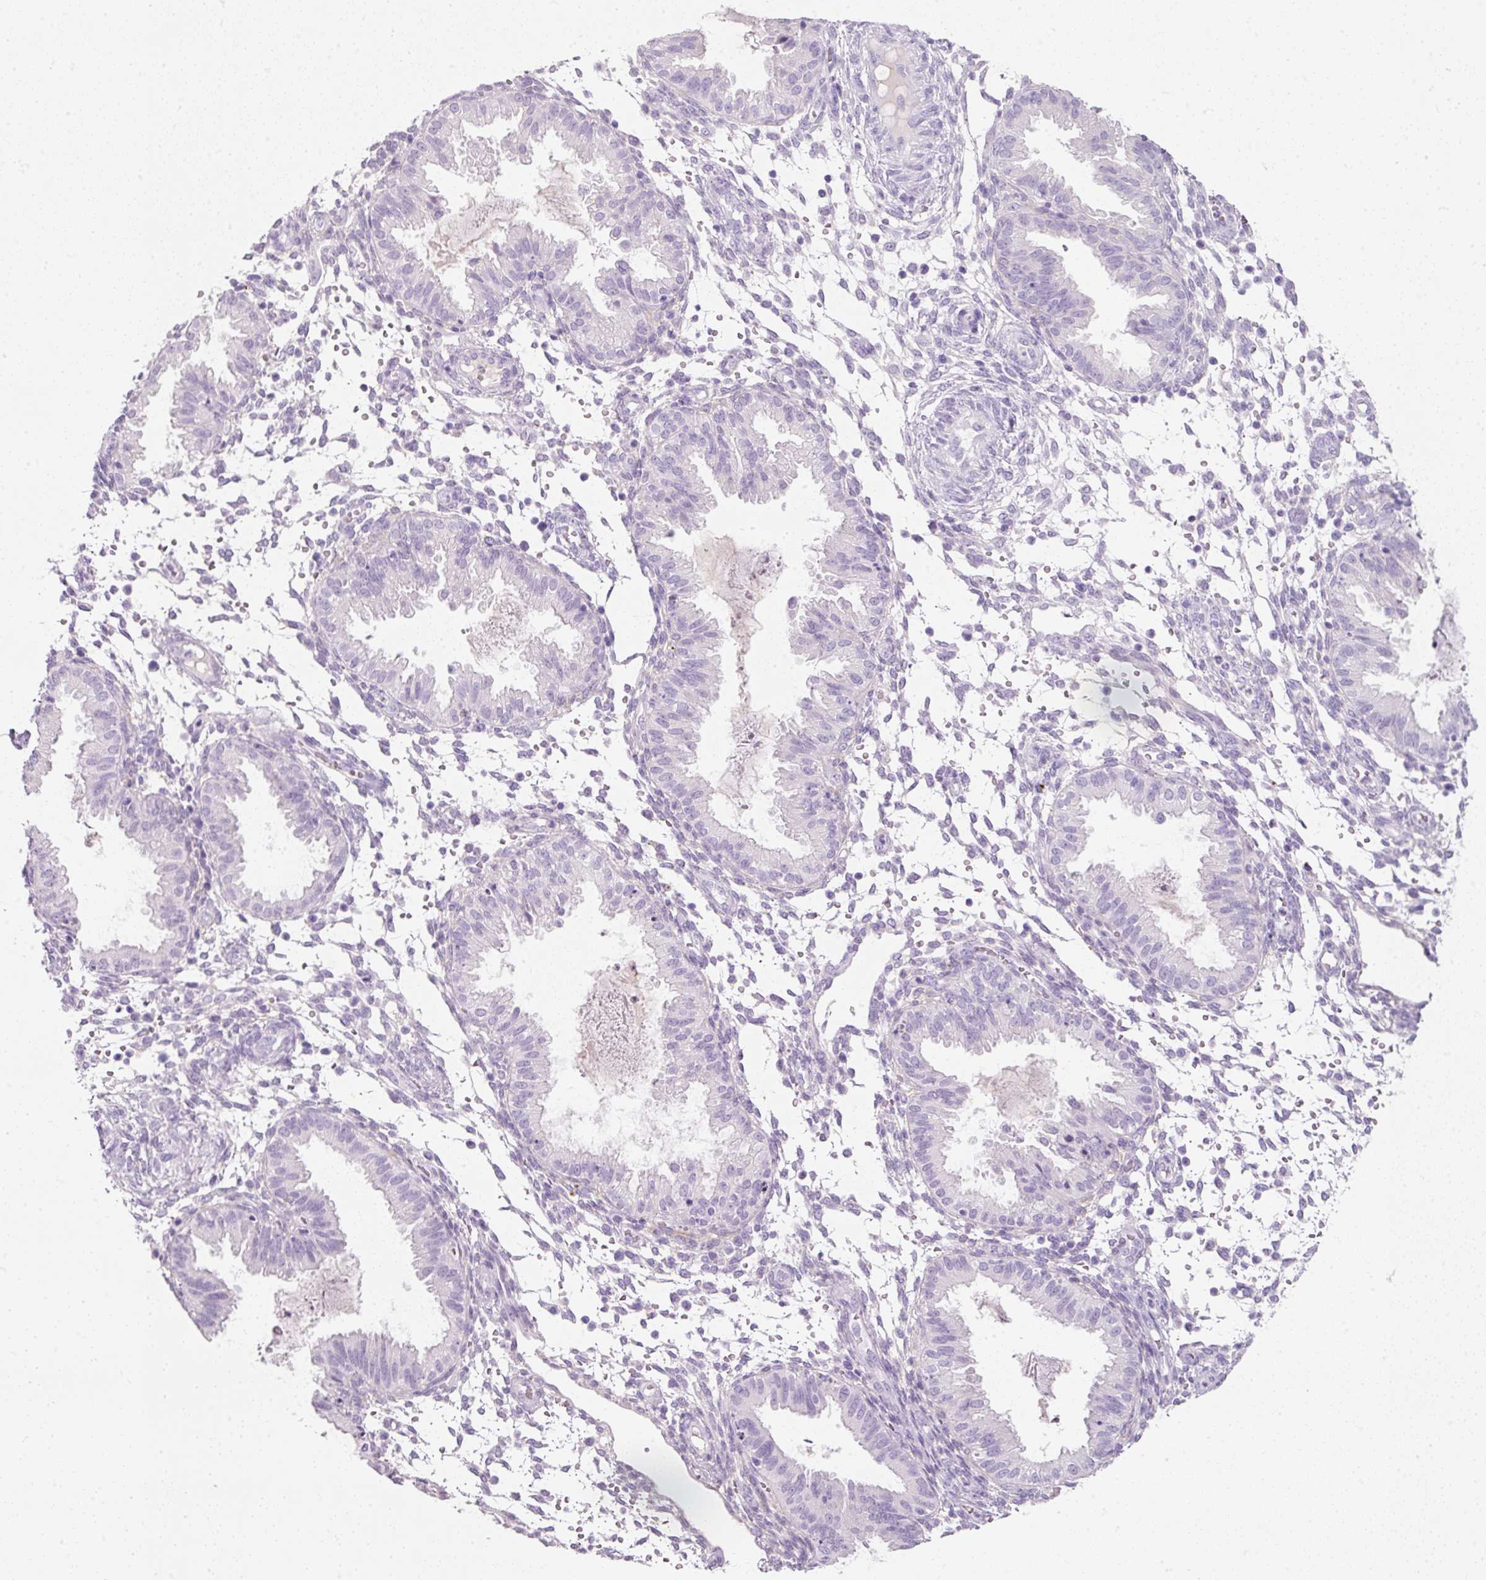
{"staining": {"intensity": "negative", "quantity": "none", "location": "none"}, "tissue": "endometrium", "cell_type": "Cells in endometrial stroma", "image_type": "normal", "snomed": [{"axis": "morphology", "description": "Normal tissue, NOS"}, {"axis": "topography", "description": "Endometrium"}], "caption": "This is a micrograph of immunohistochemistry staining of normal endometrium, which shows no staining in cells in endometrial stroma. (DAB immunohistochemistry, high magnification).", "gene": "DNM1", "patient": {"sex": "female", "age": 33}}